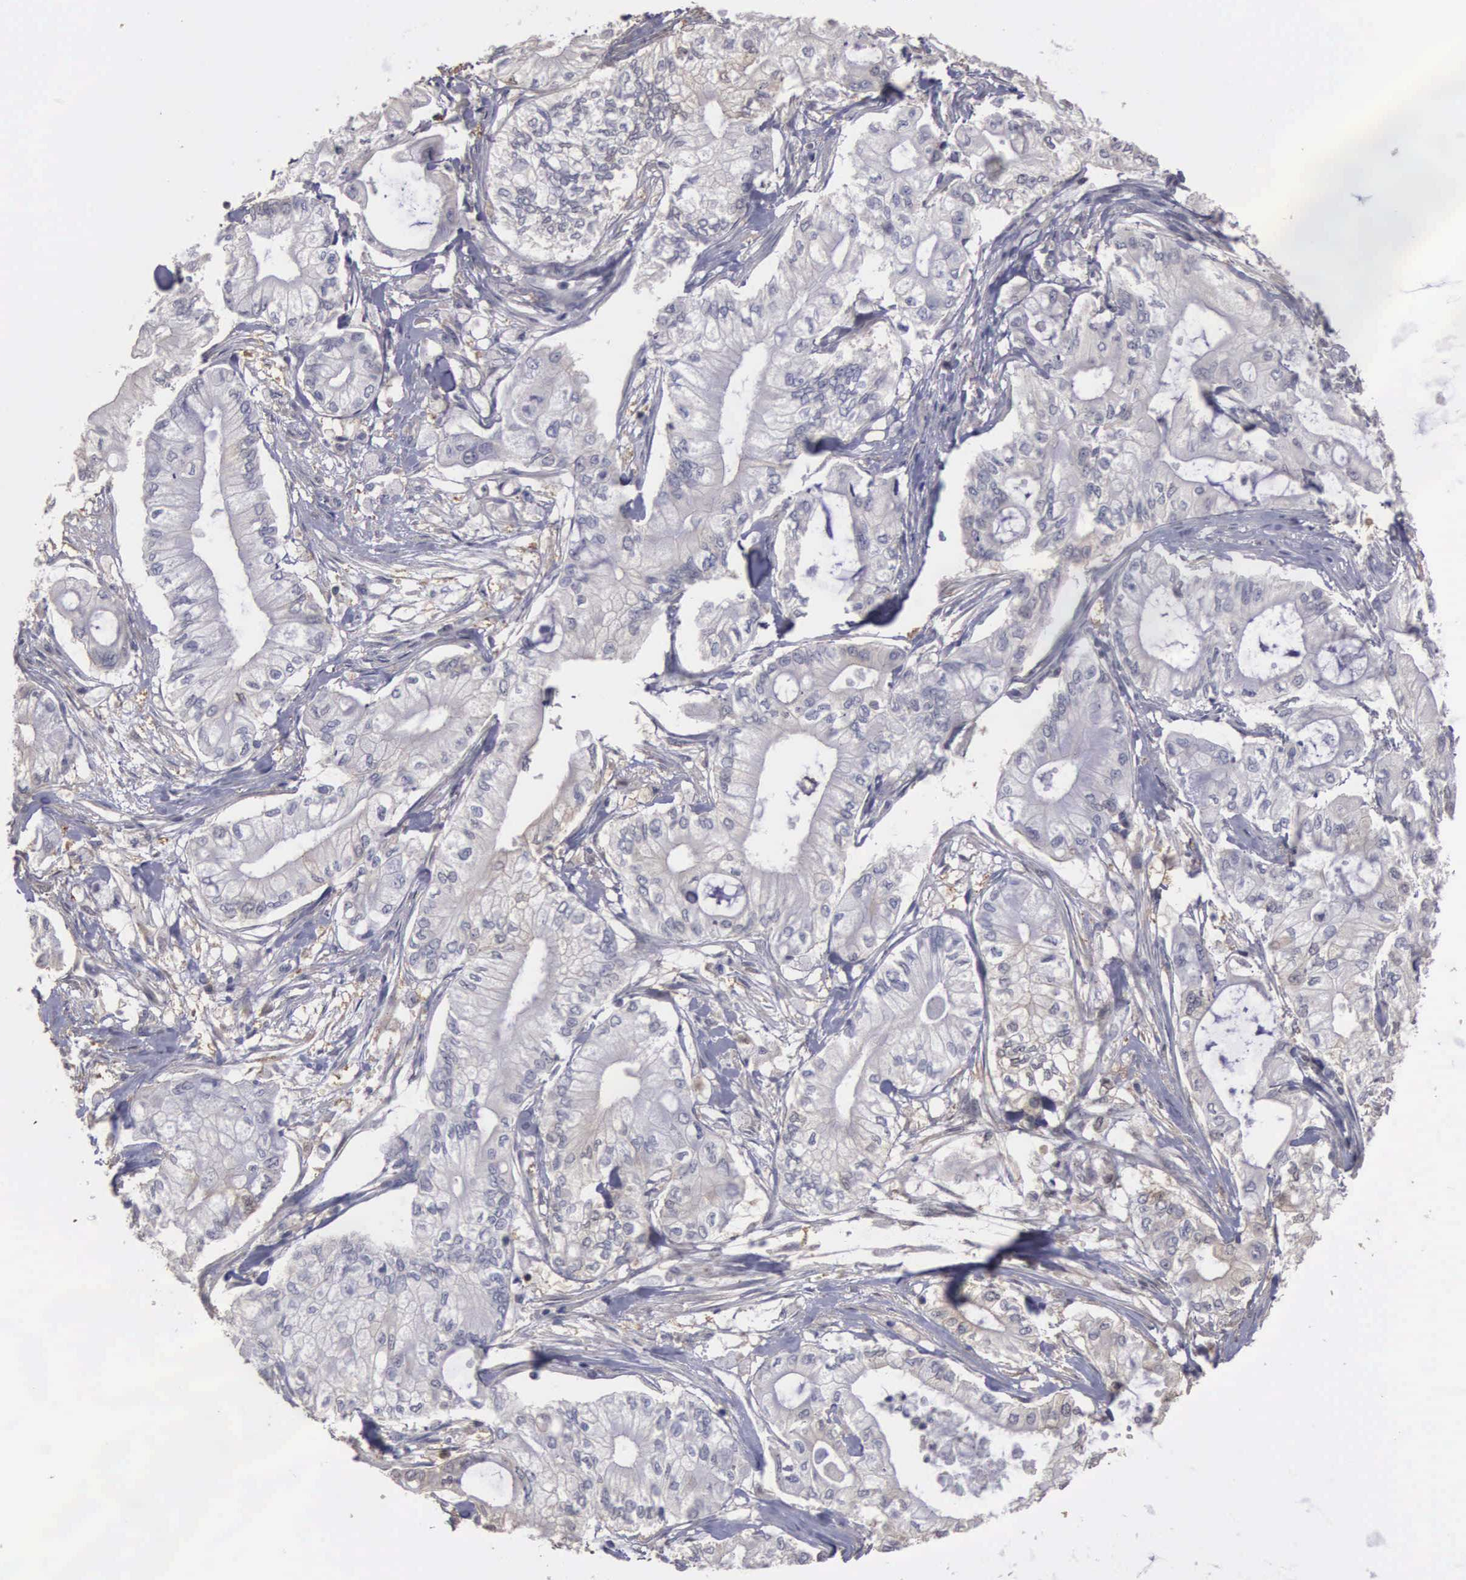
{"staining": {"intensity": "negative", "quantity": "none", "location": "none"}, "tissue": "pancreatic cancer", "cell_type": "Tumor cells", "image_type": "cancer", "snomed": [{"axis": "morphology", "description": "Adenocarcinoma, NOS"}, {"axis": "topography", "description": "Pancreas"}], "caption": "Tumor cells are negative for brown protein staining in pancreatic cancer.", "gene": "ENO3", "patient": {"sex": "male", "age": 79}}